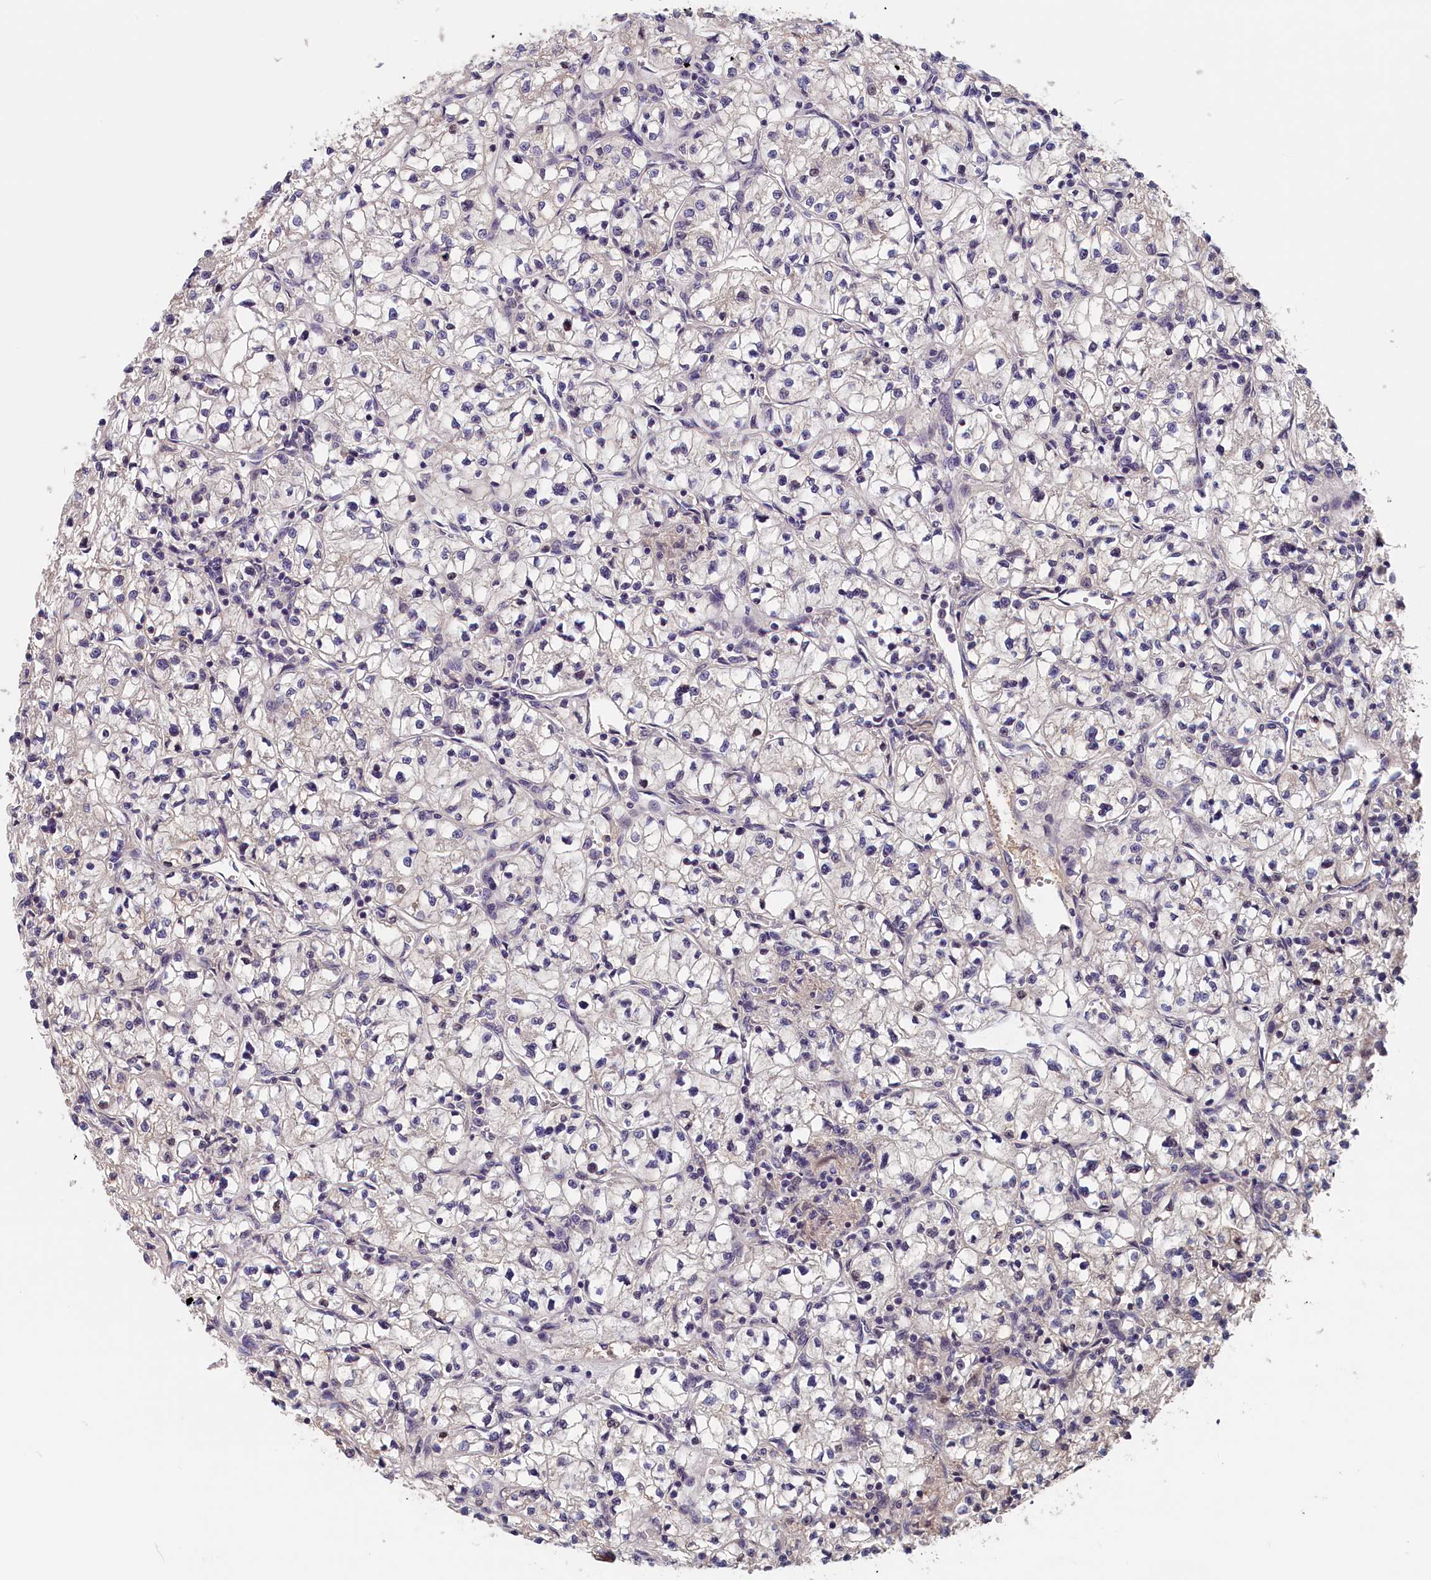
{"staining": {"intensity": "negative", "quantity": "none", "location": "none"}, "tissue": "renal cancer", "cell_type": "Tumor cells", "image_type": "cancer", "snomed": [{"axis": "morphology", "description": "Adenocarcinoma, NOS"}, {"axis": "topography", "description": "Kidney"}], "caption": "Immunohistochemistry photomicrograph of neoplastic tissue: human renal cancer (adenocarcinoma) stained with DAB exhibits no significant protein expression in tumor cells. (DAB immunohistochemistry with hematoxylin counter stain).", "gene": "TMEM116", "patient": {"sex": "female", "age": 64}}